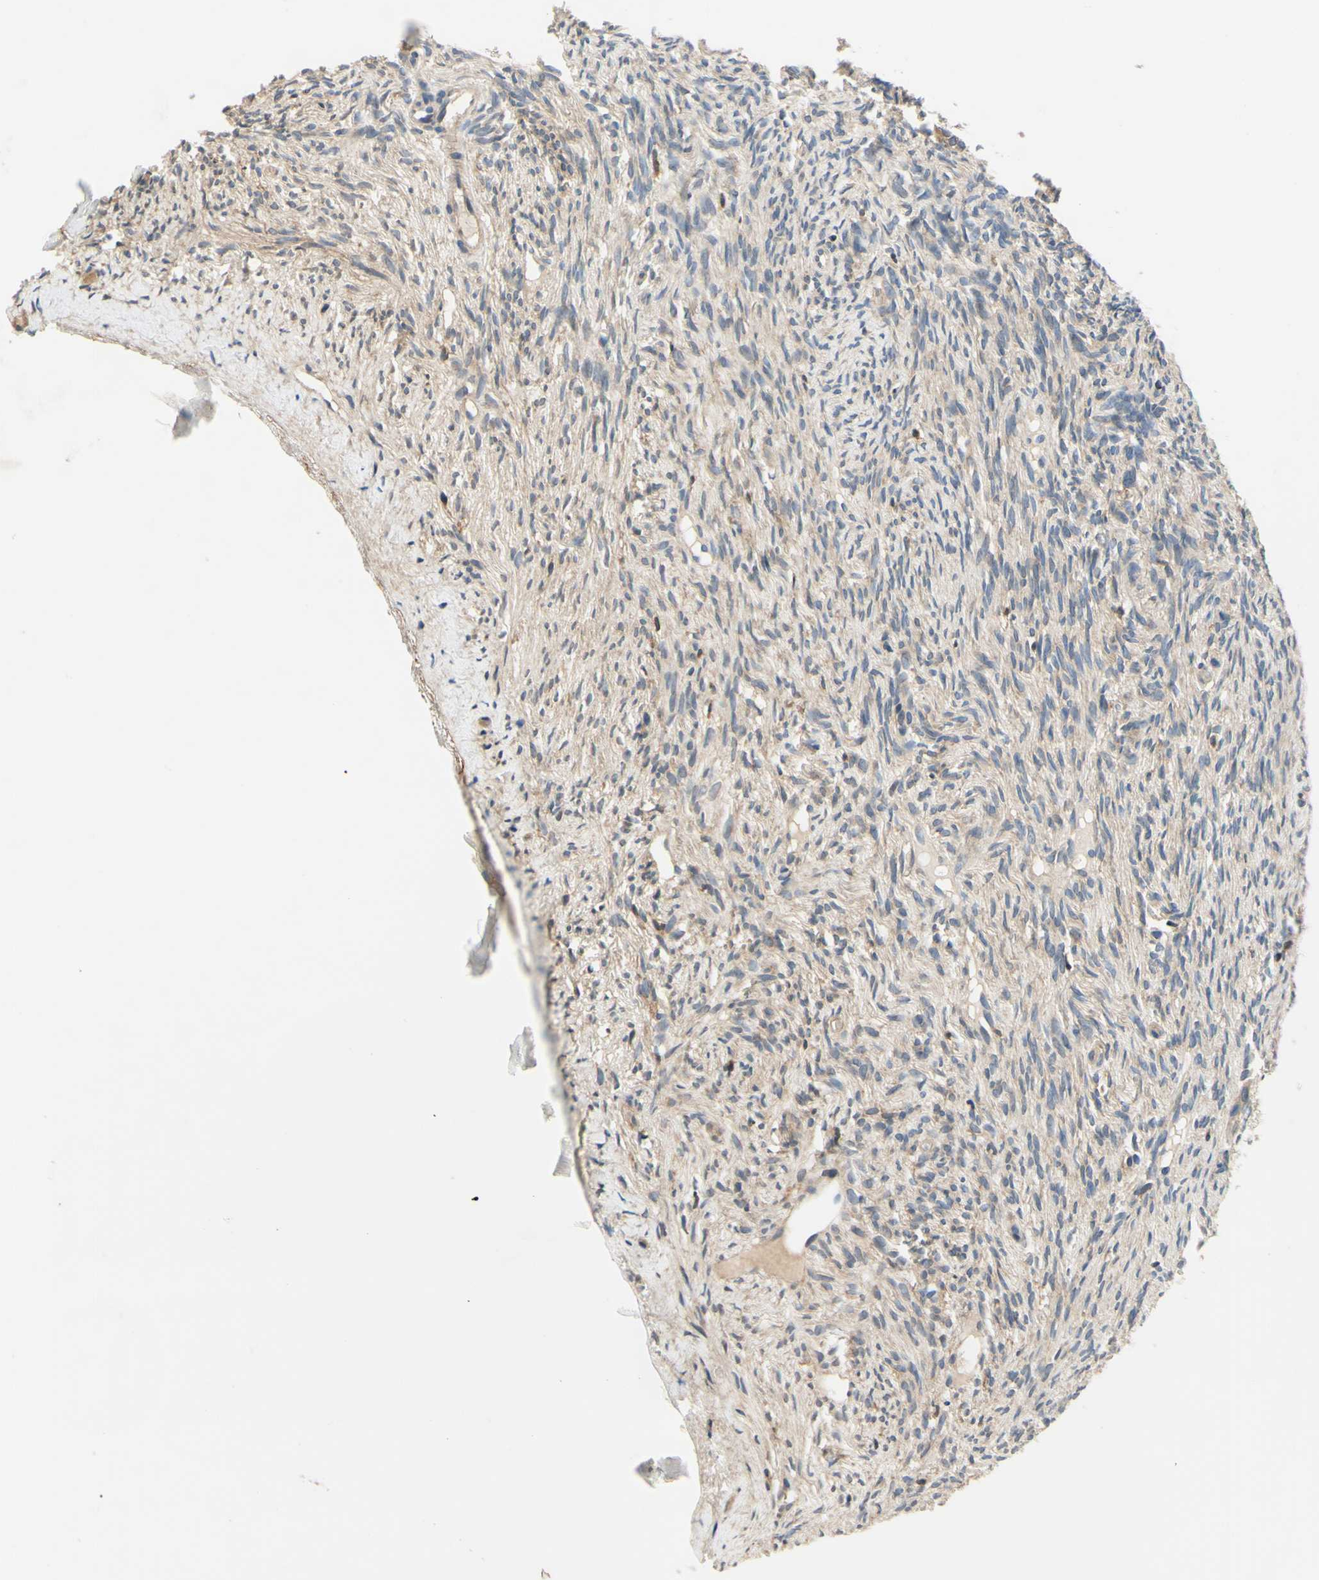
{"staining": {"intensity": "weak", "quantity": "<25%", "location": "cytoplasmic/membranous"}, "tissue": "ovary", "cell_type": "Ovarian stroma cells", "image_type": "normal", "snomed": [{"axis": "morphology", "description": "Normal tissue, NOS"}, {"axis": "topography", "description": "Ovary"}], "caption": "IHC micrograph of benign ovary: human ovary stained with DAB (3,3'-diaminobenzidine) exhibits no significant protein positivity in ovarian stroma cells. Nuclei are stained in blue.", "gene": "PLA2G4A", "patient": {"sex": "female", "age": 33}}